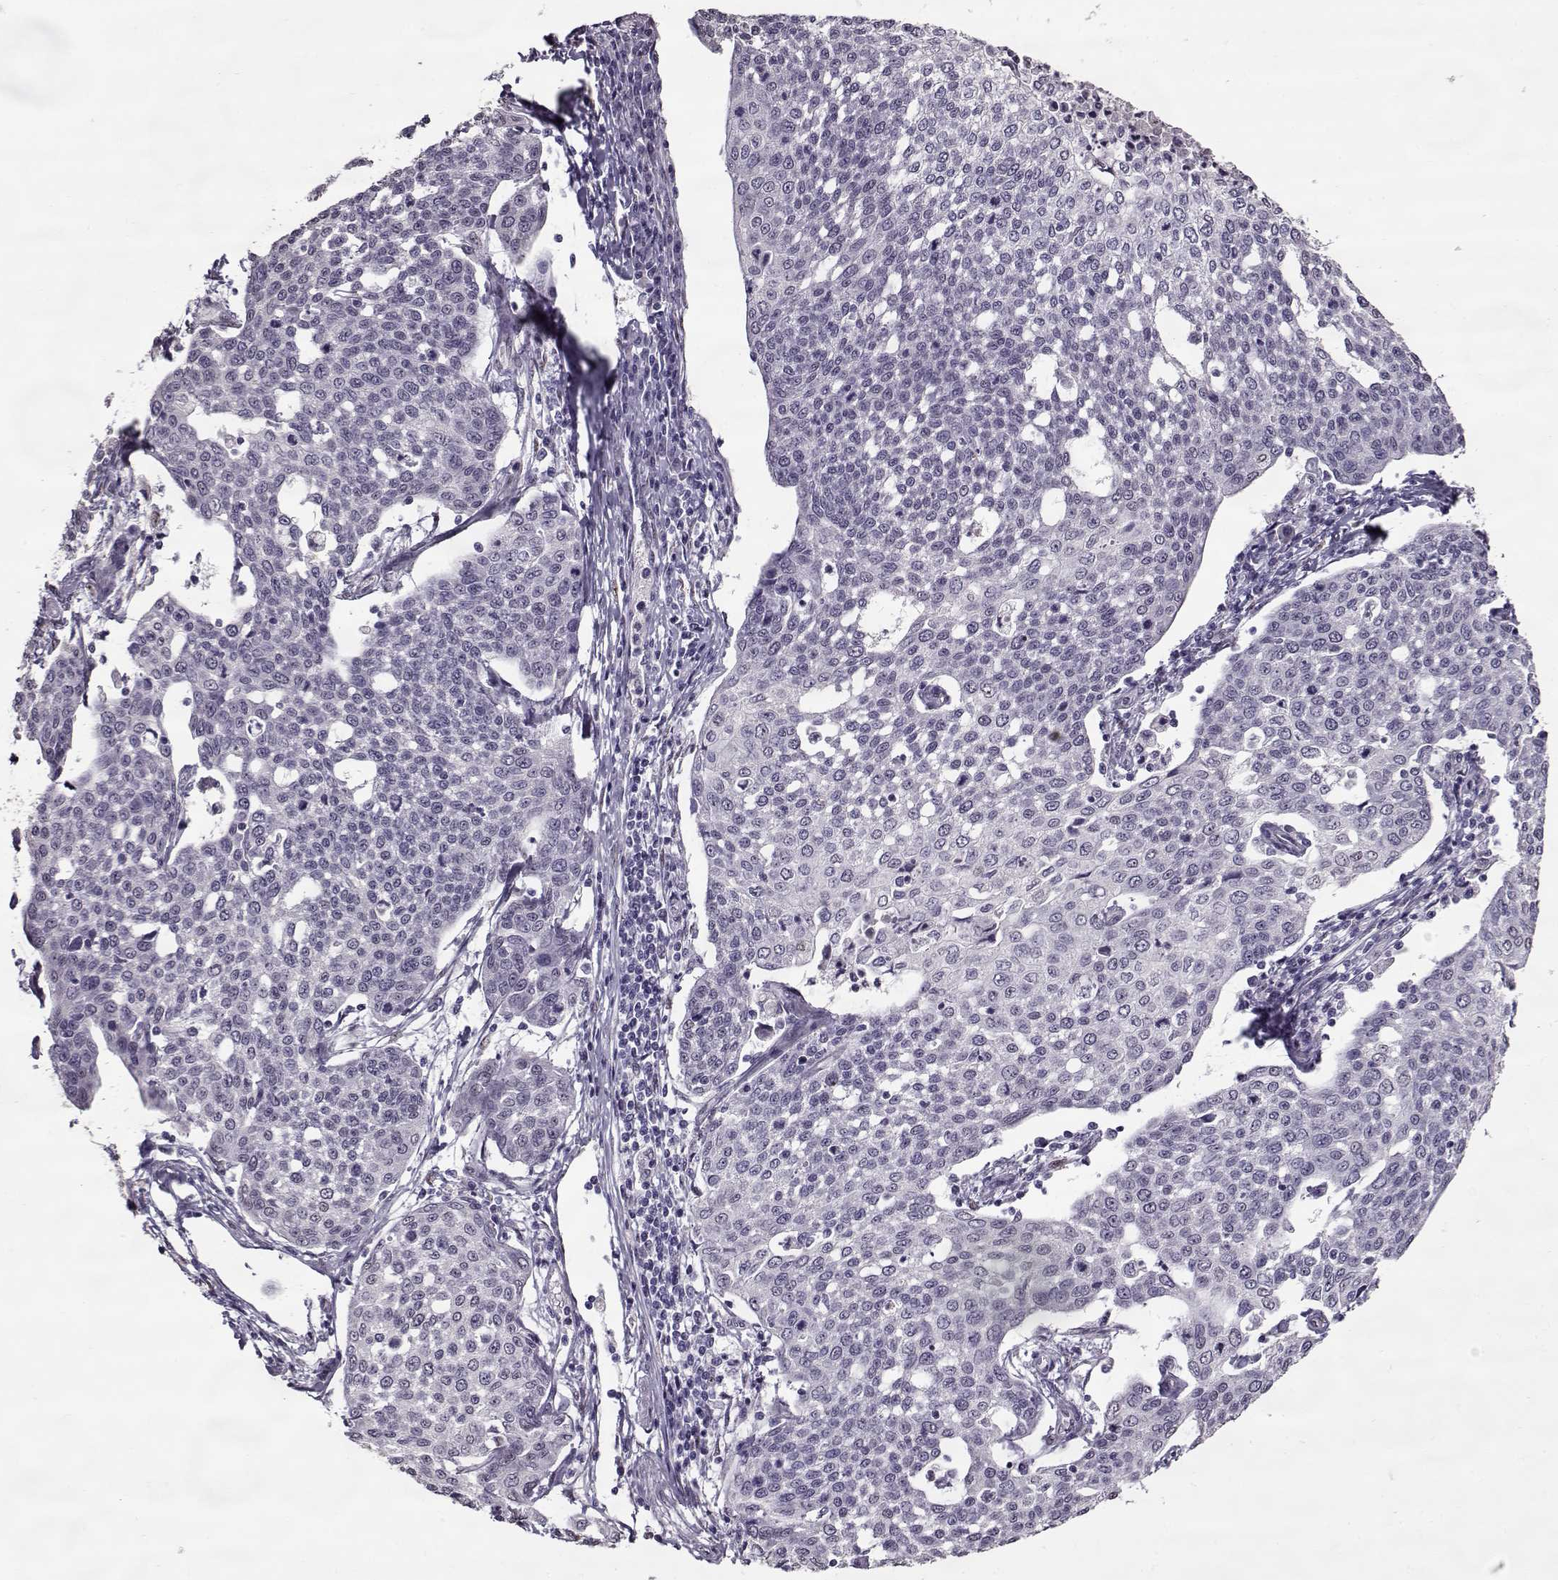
{"staining": {"intensity": "negative", "quantity": "none", "location": "none"}, "tissue": "cervical cancer", "cell_type": "Tumor cells", "image_type": "cancer", "snomed": [{"axis": "morphology", "description": "Squamous cell carcinoma, NOS"}, {"axis": "topography", "description": "Cervix"}], "caption": "Cervical cancer was stained to show a protein in brown. There is no significant expression in tumor cells.", "gene": "PRMT8", "patient": {"sex": "female", "age": 34}}